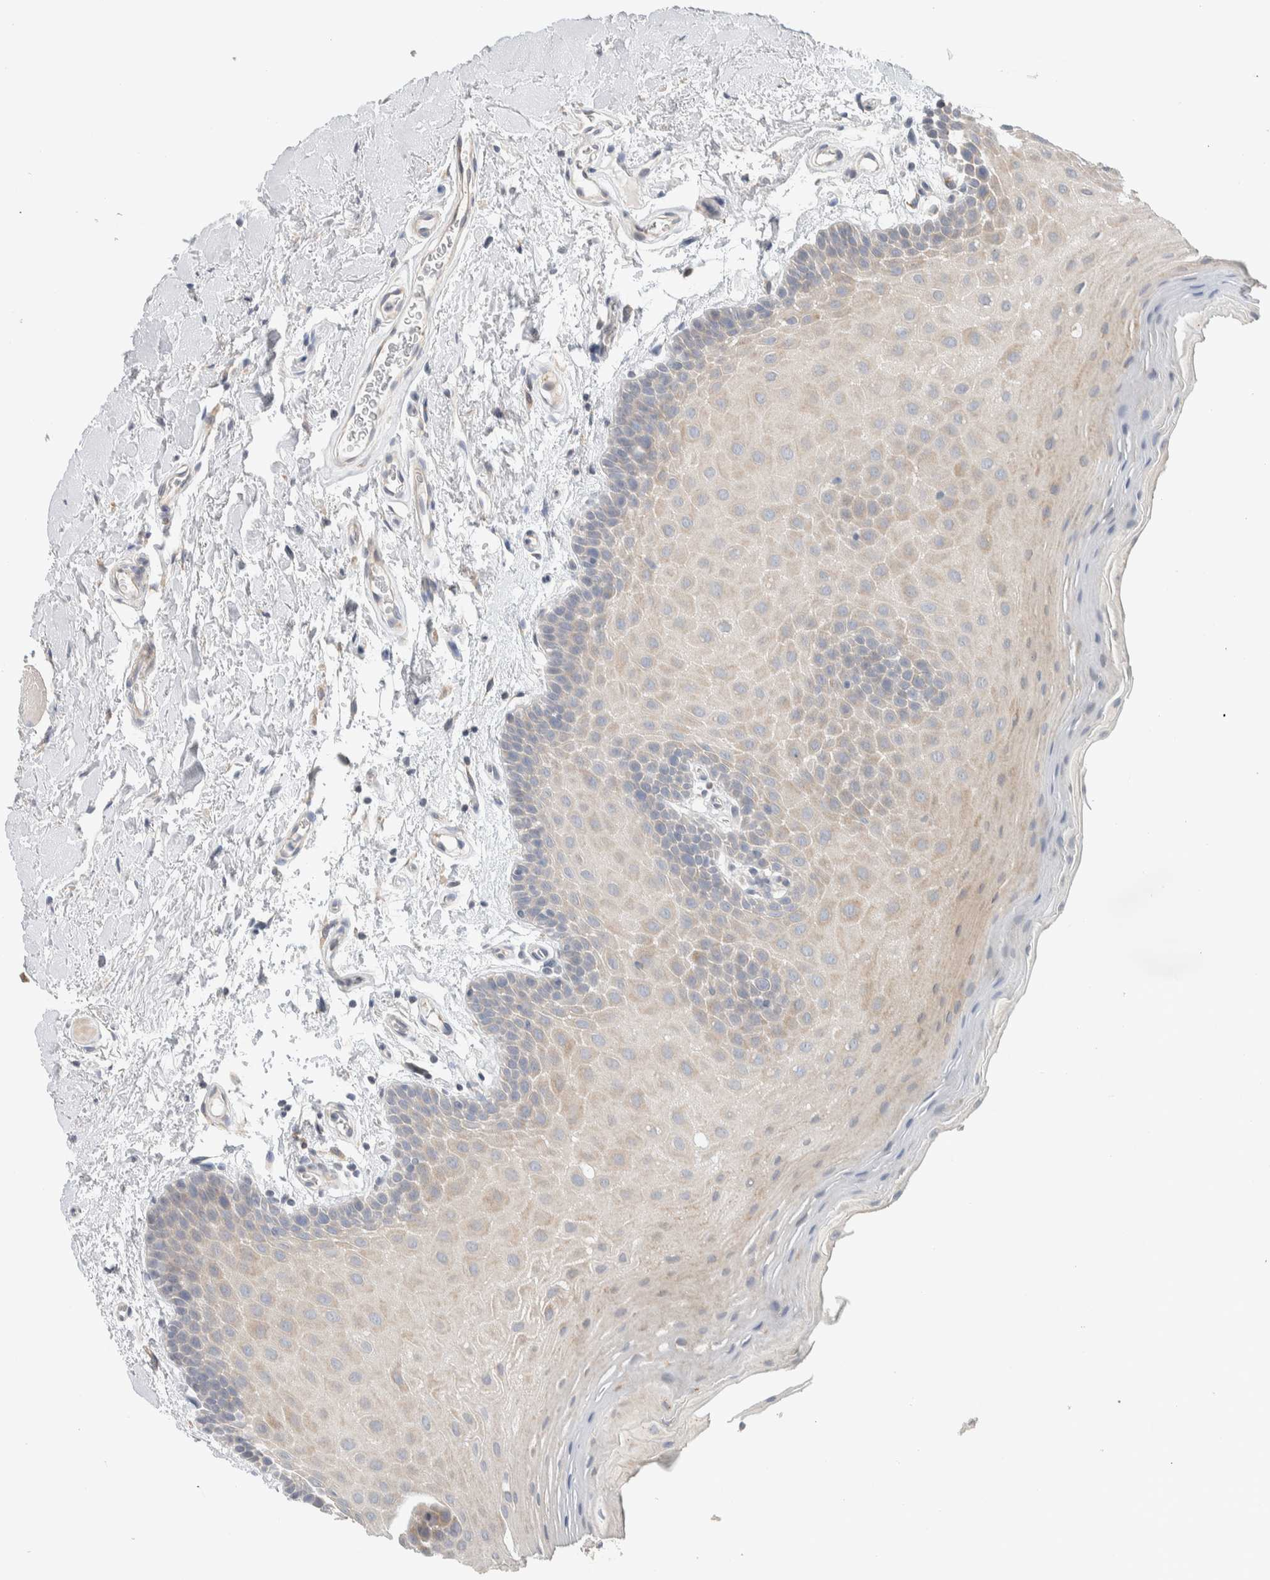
{"staining": {"intensity": "weak", "quantity": "<25%", "location": "cytoplasmic/membranous"}, "tissue": "oral mucosa", "cell_type": "Squamous epithelial cells", "image_type": "normal", "snomed": [{"axis": "morphology", "description": "Normal tissue, NOS"}, {"axis": "topography", "description": "Oral tissue"}], "caption": "This is a micrograph of IHC staining of normal oral mucosa, which shows no positivity in squamous epithelial cells.", "gene": "ADCY8", "patient": {"sex": "male", "age": 62}}